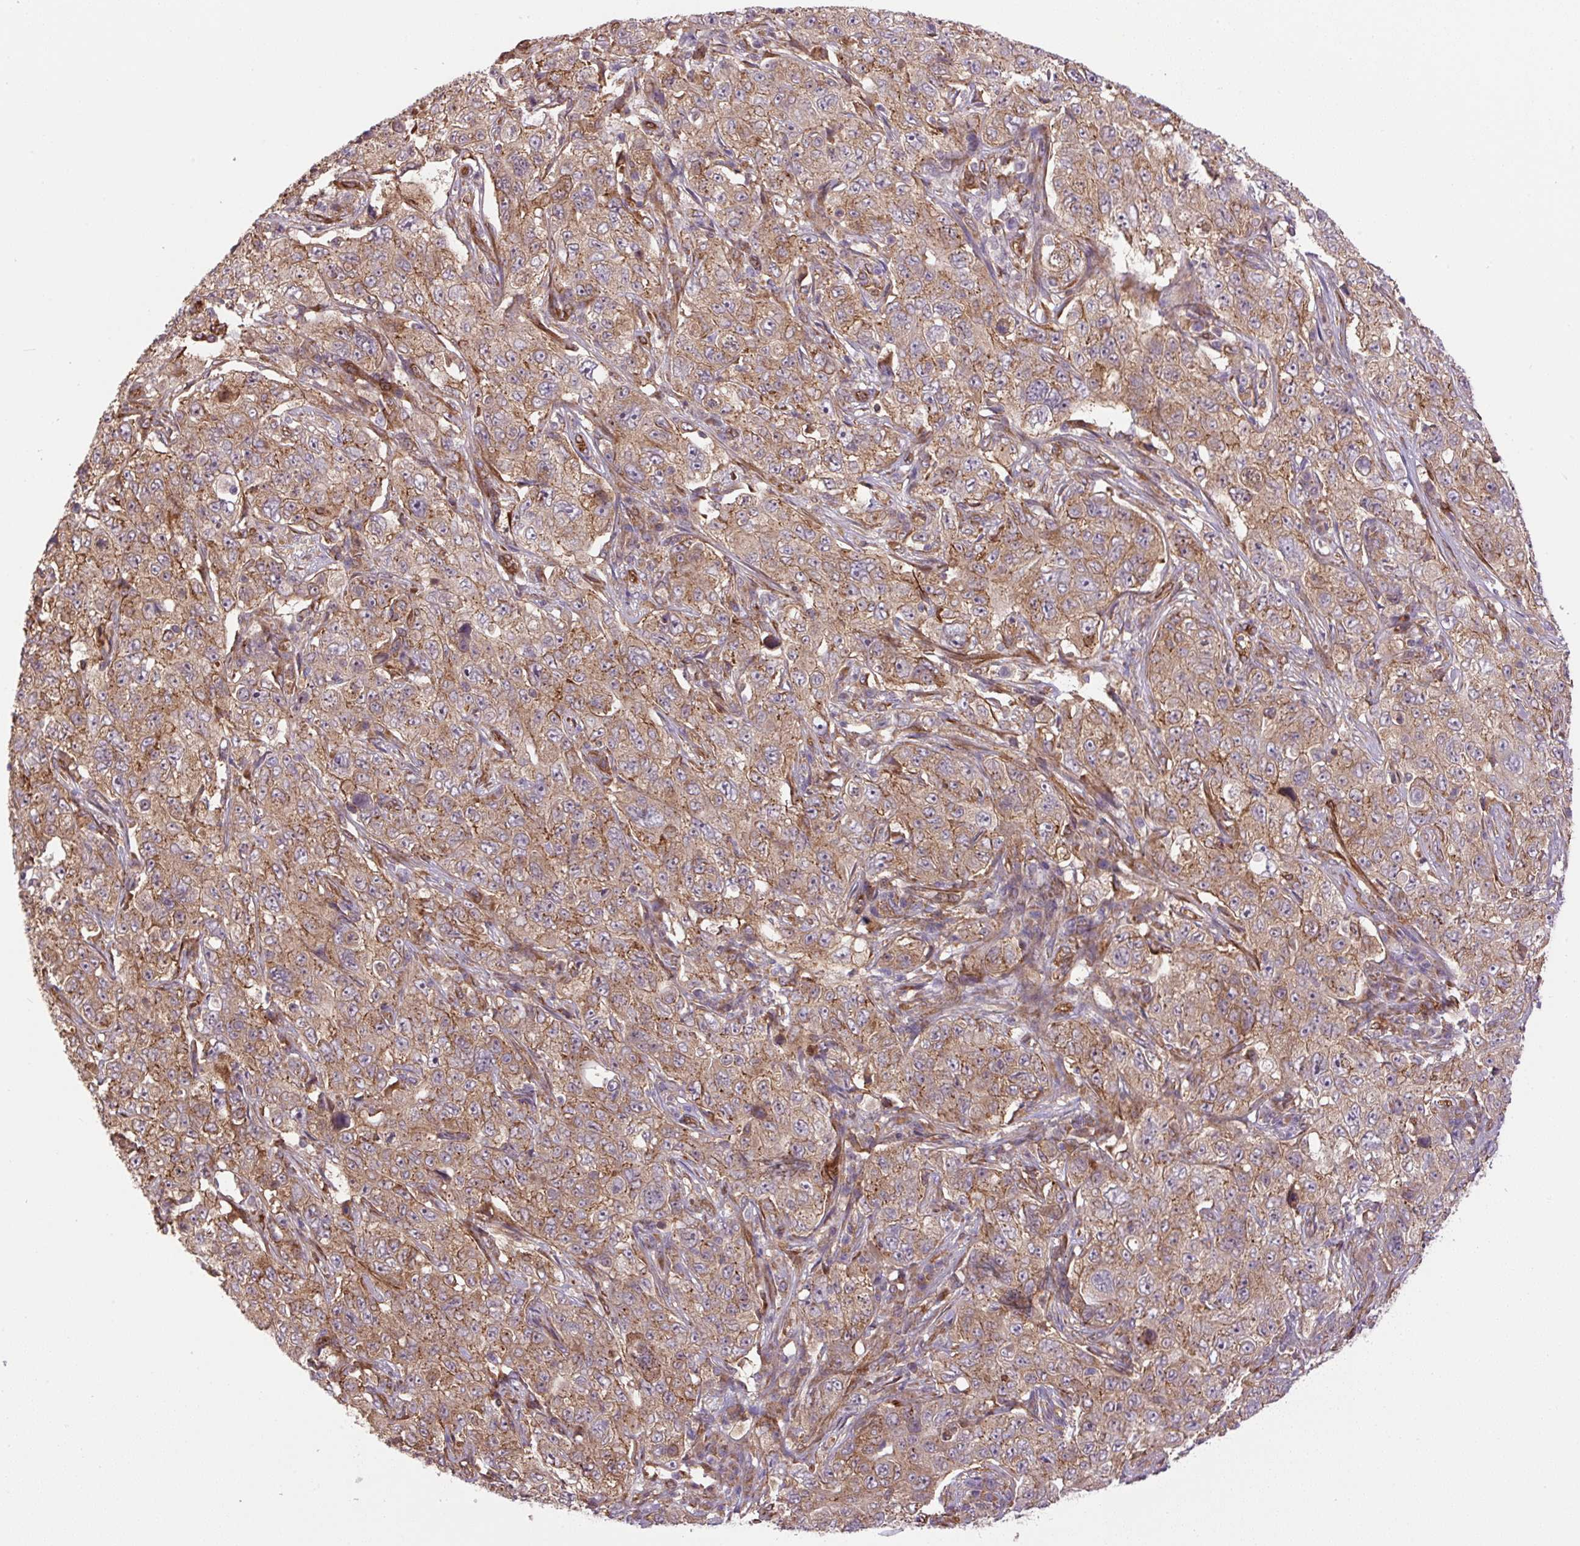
{"staining": {"intensity": "moderate", "quantity": ">75%", "location": "cytoplasmic/membranous"}, "tissue": "pancreatic cancer", "cell_type": "Tumor cells", "image_type": "cancer", "snomed": [{"axis": "morphology", "description": "Adenocarcinoma, NOS"}, {"axis": "topography", "description": "Pancreas"}], "caption": "Immunohistochemical staining of pancreatic cancer exhibits medium levels of moderate cytoplasmic/membranous protein staining in about >75% of tumor cells.", "gene": "SEPTIN10", "patient": {"sex": "male", "age": 68}}